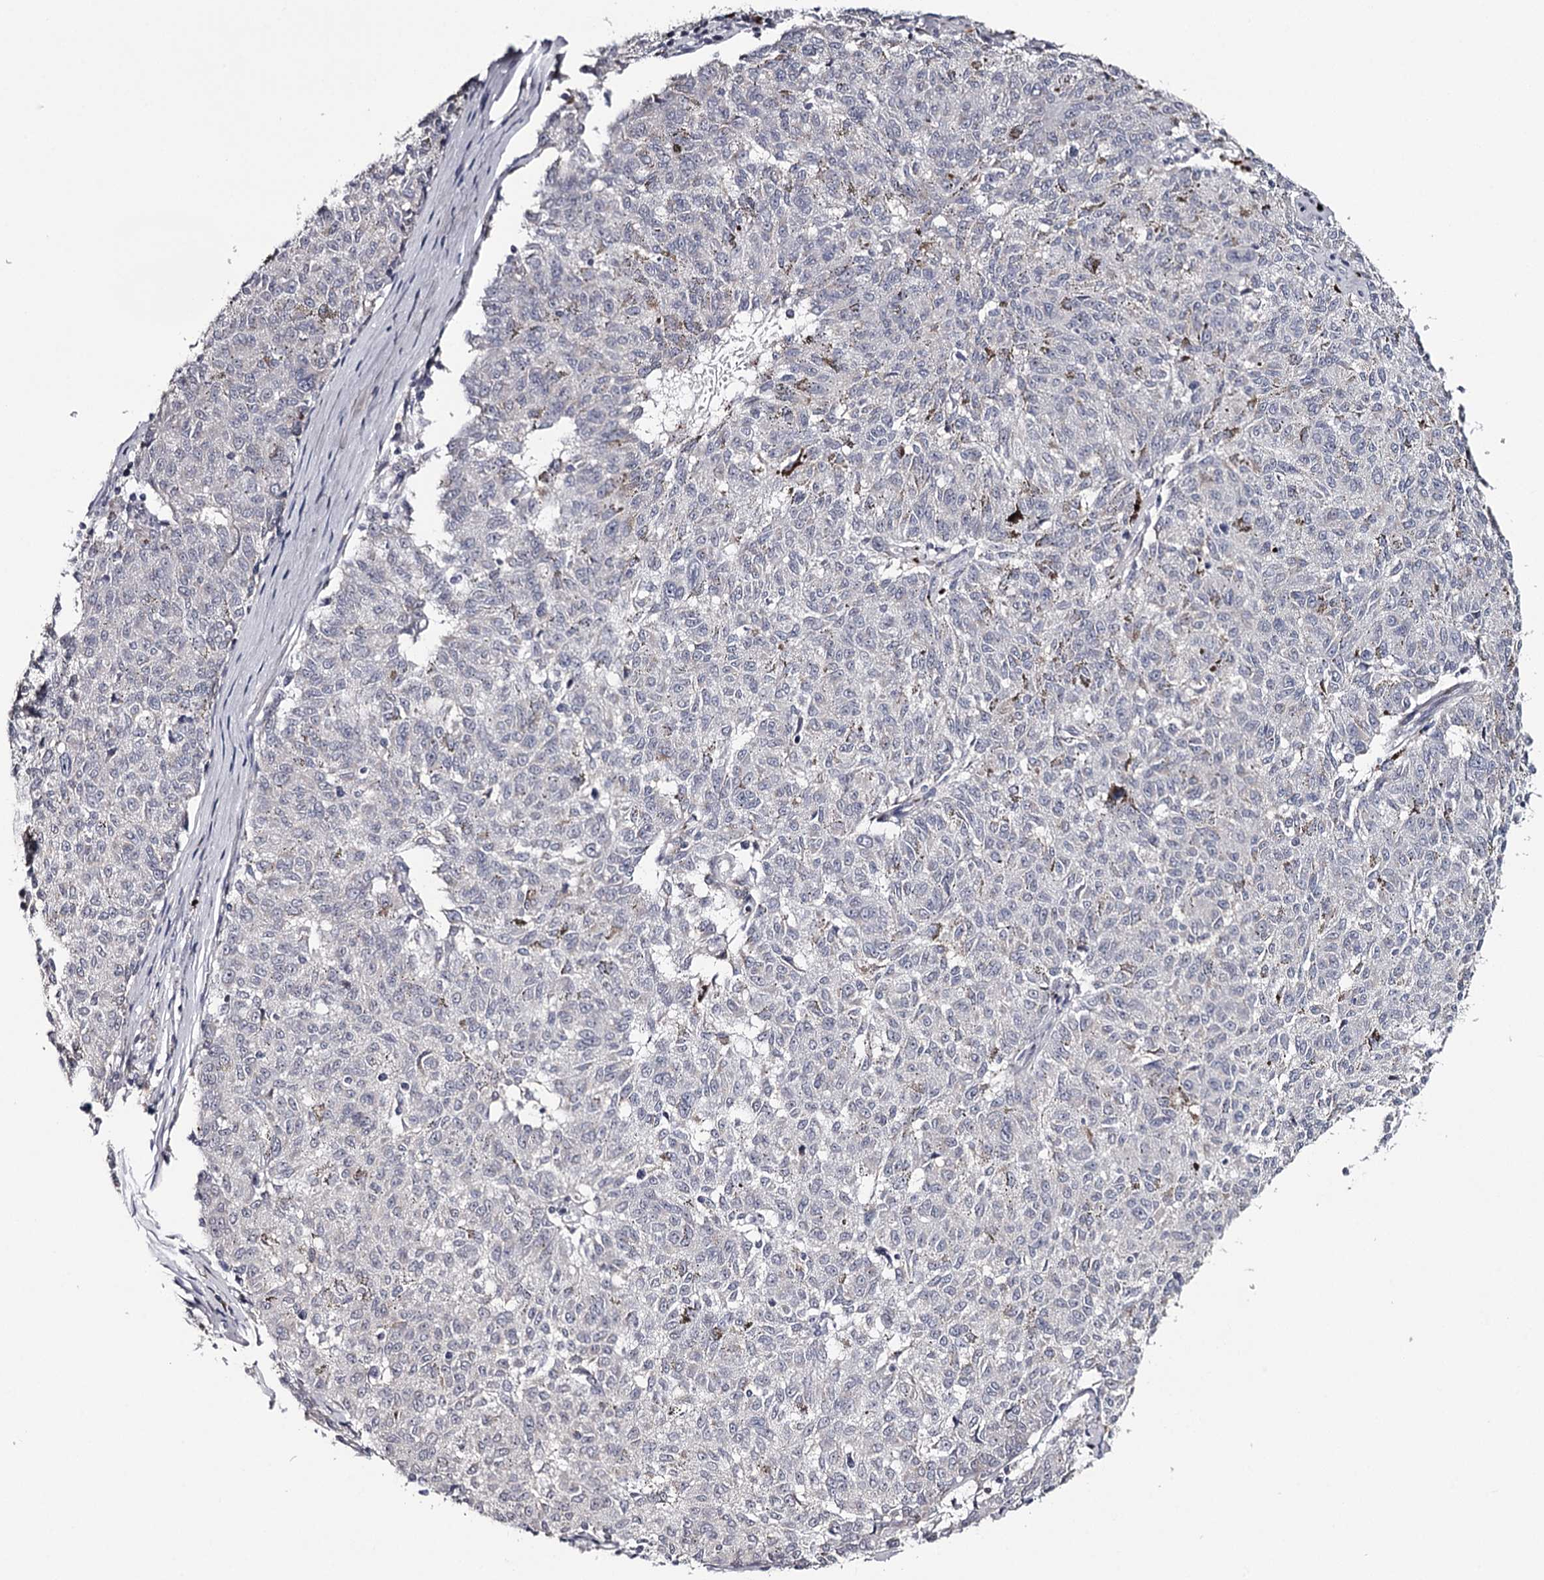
{"staining": {"intensity": "negative", "quantity": "none", "location": "none"}, "tissue": "melanoma", "cell_type": "Tumor cells", "image_type": "cancer", "snomed": [{"axis": "morphology", "description": "Malignant melanoma, NOS"}, {"axis": "topography", "description": "Skin"}], "caption": "IHC photomicrograph of malignant melanoma stained for a protein (brown), which displays no staining in tumor cells. The staining was performed using DAB (3,3'-diaminobenzidine) to visualize the protein expression in brown, while the nuclei were stained in blue with hematoxylin (Magnification: 20x).", "gene": "GTSF1", "patient": {"sex": "female", "age": 72}}